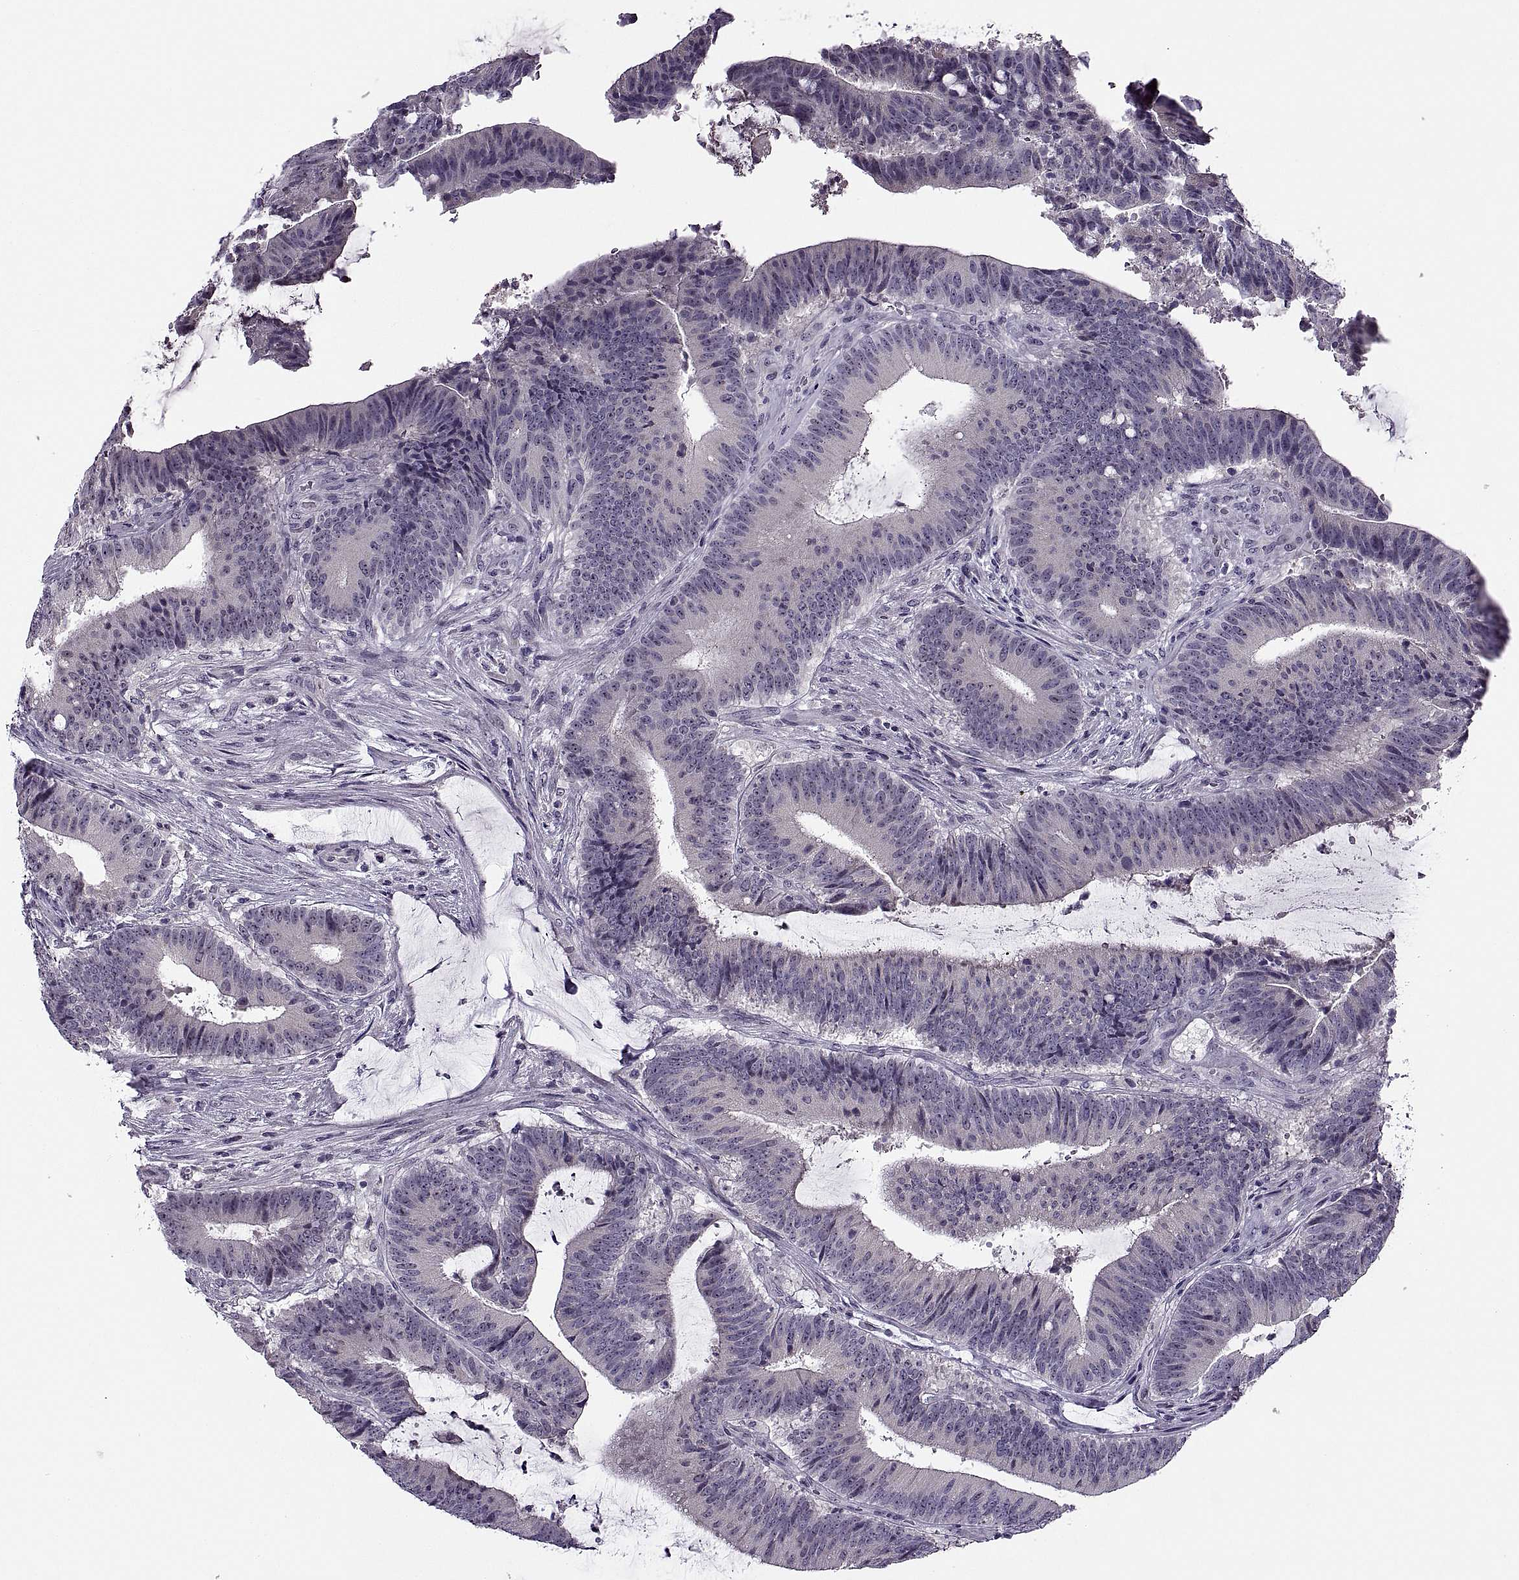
{"staining": {"intensity": "negative", "quantity": "none", "location": "none"}, "tissue": "colorectal cancer", "cell_type": "Tumor cells", "image_type": "cancer", "snomed": [{"axis": "morphology", "description": "Adenocarcinoma, NOS"}, {"axis": "topography", "description": "Colon"}], "caption": "Protein analysis of adenocarcinoma (colorectal) reveals no significant expression in tumor cells.", "gene": "MAGEB1", "patient": {"sex": "female", "age": 43}}